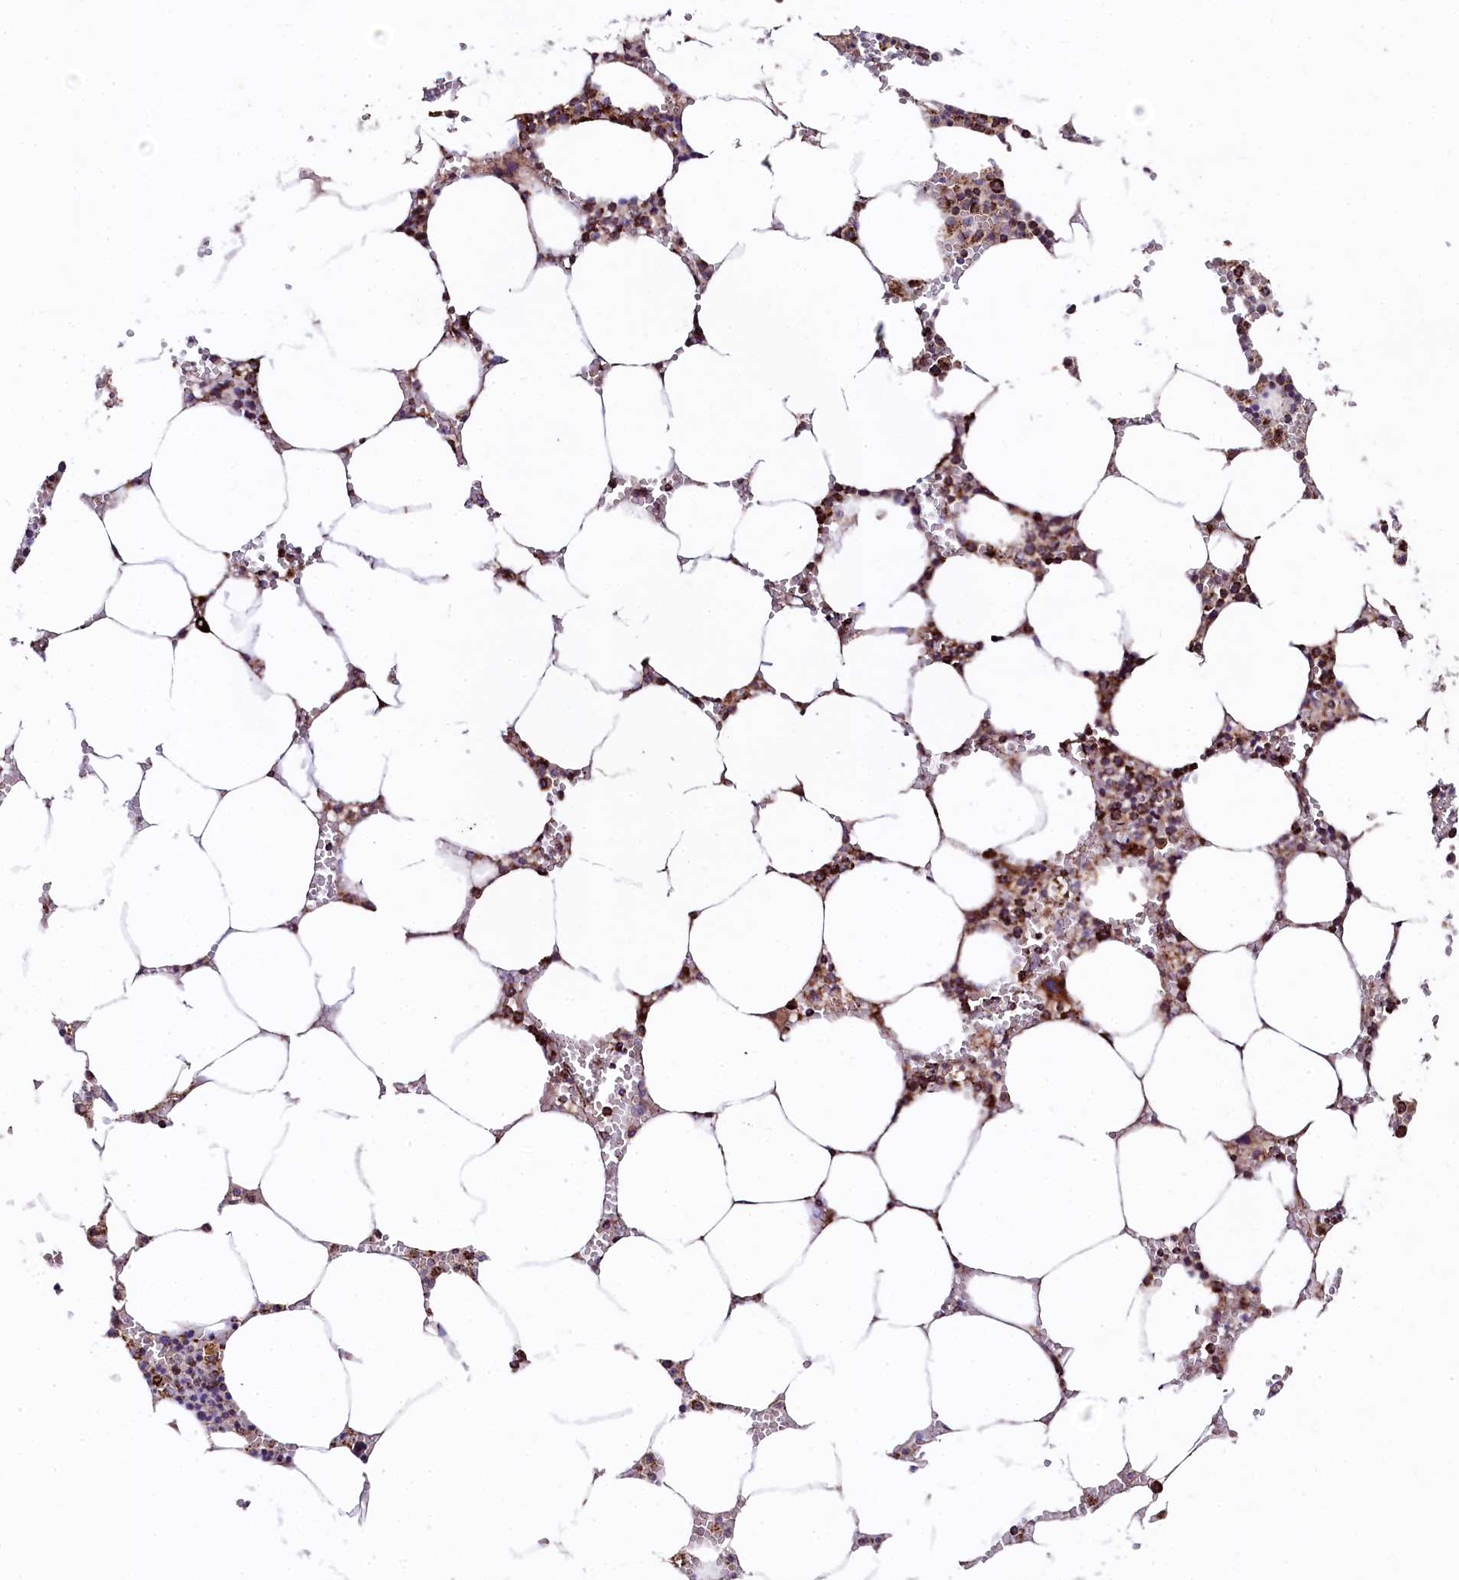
{"staining": {"intensity": "strong", "quantity": "25%-75%", "location": "cytoplasmic/membranous"}, "tissue": "bone marrow", "cell_type": "Hematopoietic cells", "image_type": "normal", "snomed": [{"axis": "morphology", "description": "Normal tissue, NOS"}, {"axis": "topography", "description": "Bone marrow"}], "caption": "Protein staining demonstrates strong cytoplasmic/membranous expression in about 25%-75% of hematopoietic cells in unremarkable bone marrow. (DAB IHC, brown staining for protein, blue staining for nuclei).", "gene": "CLYBL", "patient": {"sex": "male", "age": 70}}